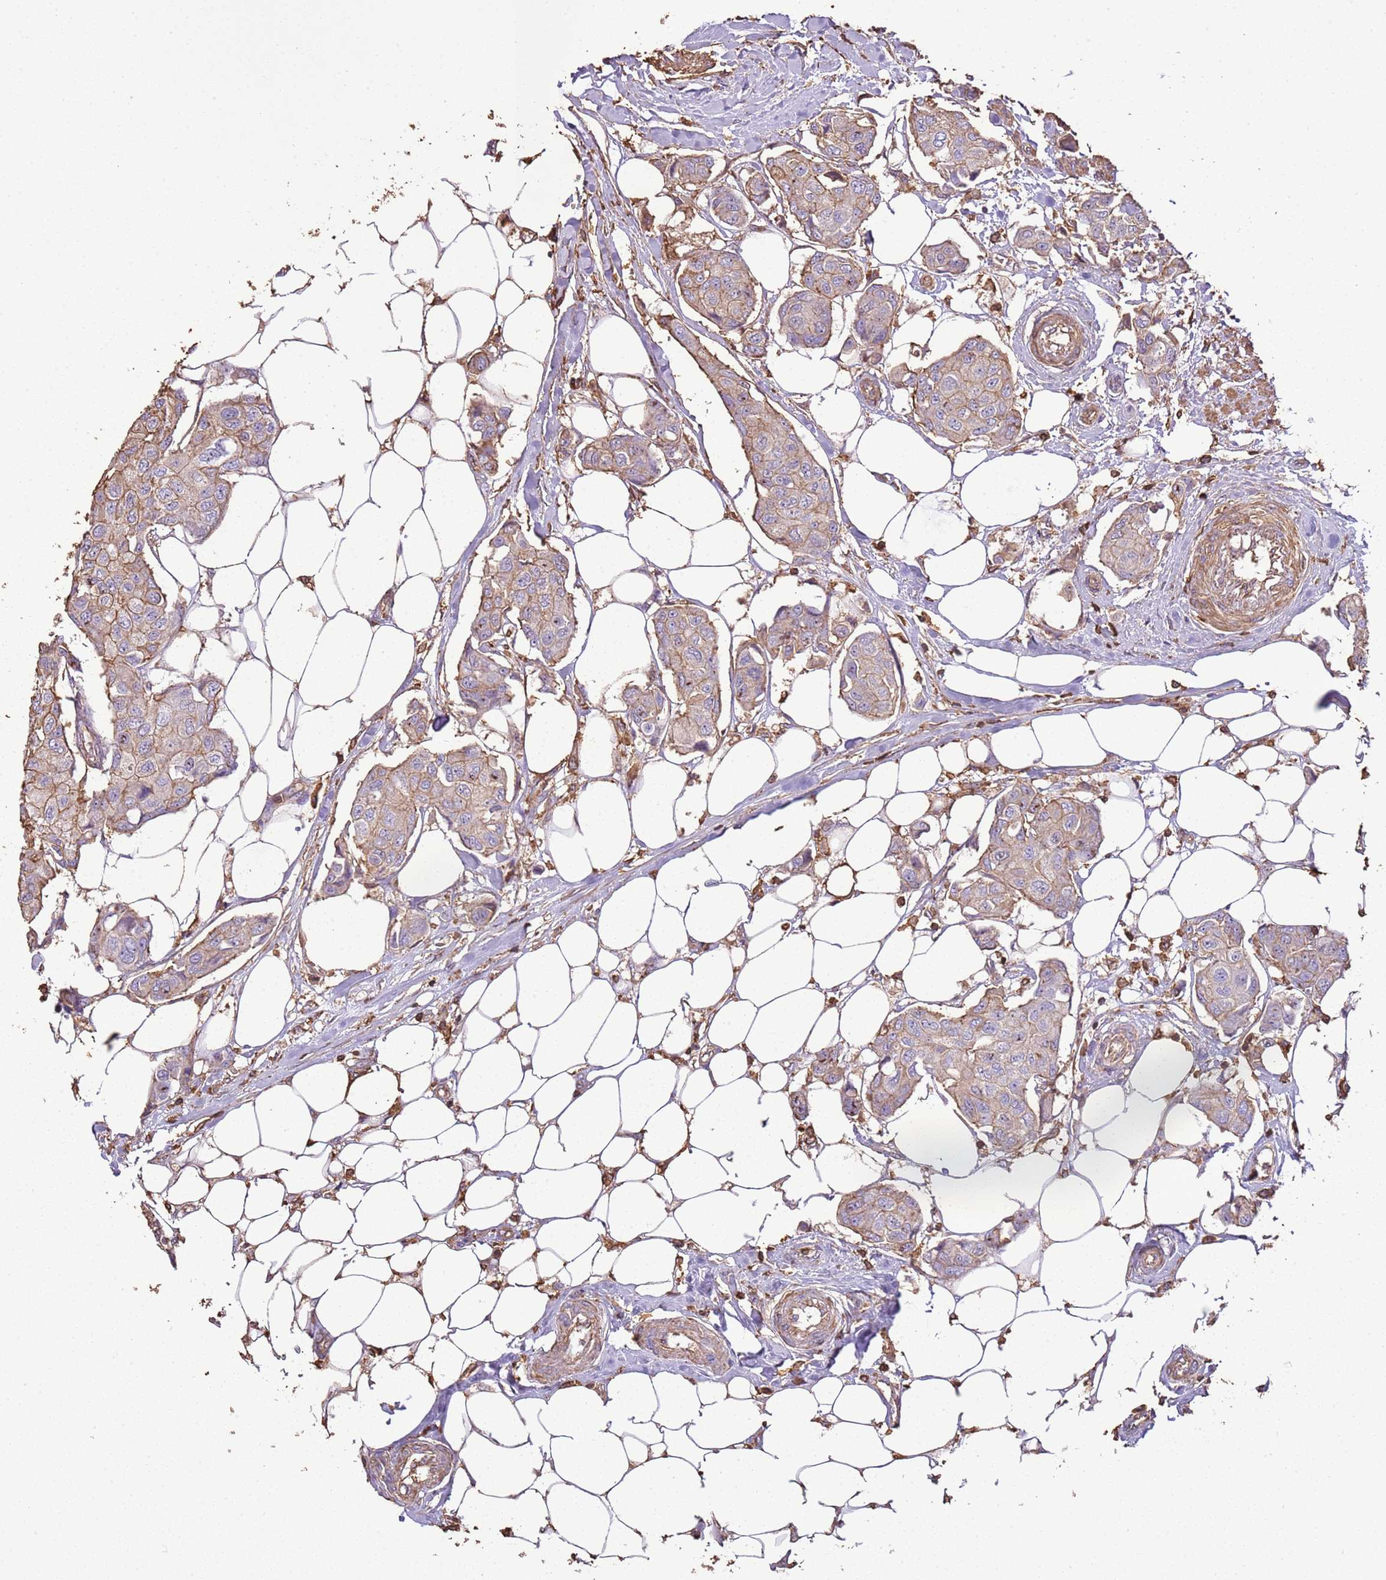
{"staining": {"intensity": "weak", "quantity": "25%-75%", "location": "cytoplasmic/membranous"}, "tissue": "breast cancer", "cell_type": "Tumor cells", "image_type": "cancer", "snomed": [{"axis": "morphology", "description": "Duct carcinoma"}, {"axis": "topography", "description": "Breast"}, {"axis": "topography", "description": "Lymph node"}], "caption": "Immunohistochemistry (IHC) (DAB (3,3'-diaminobenzidine)) staining of breast infiltrating ductal carcinoma reveals weak cytoplasmic/membranous protein expression in about 25%-75% of tumor cells.", "gene": "ARL10", "patient": {"sex": "female", "age": 80}}